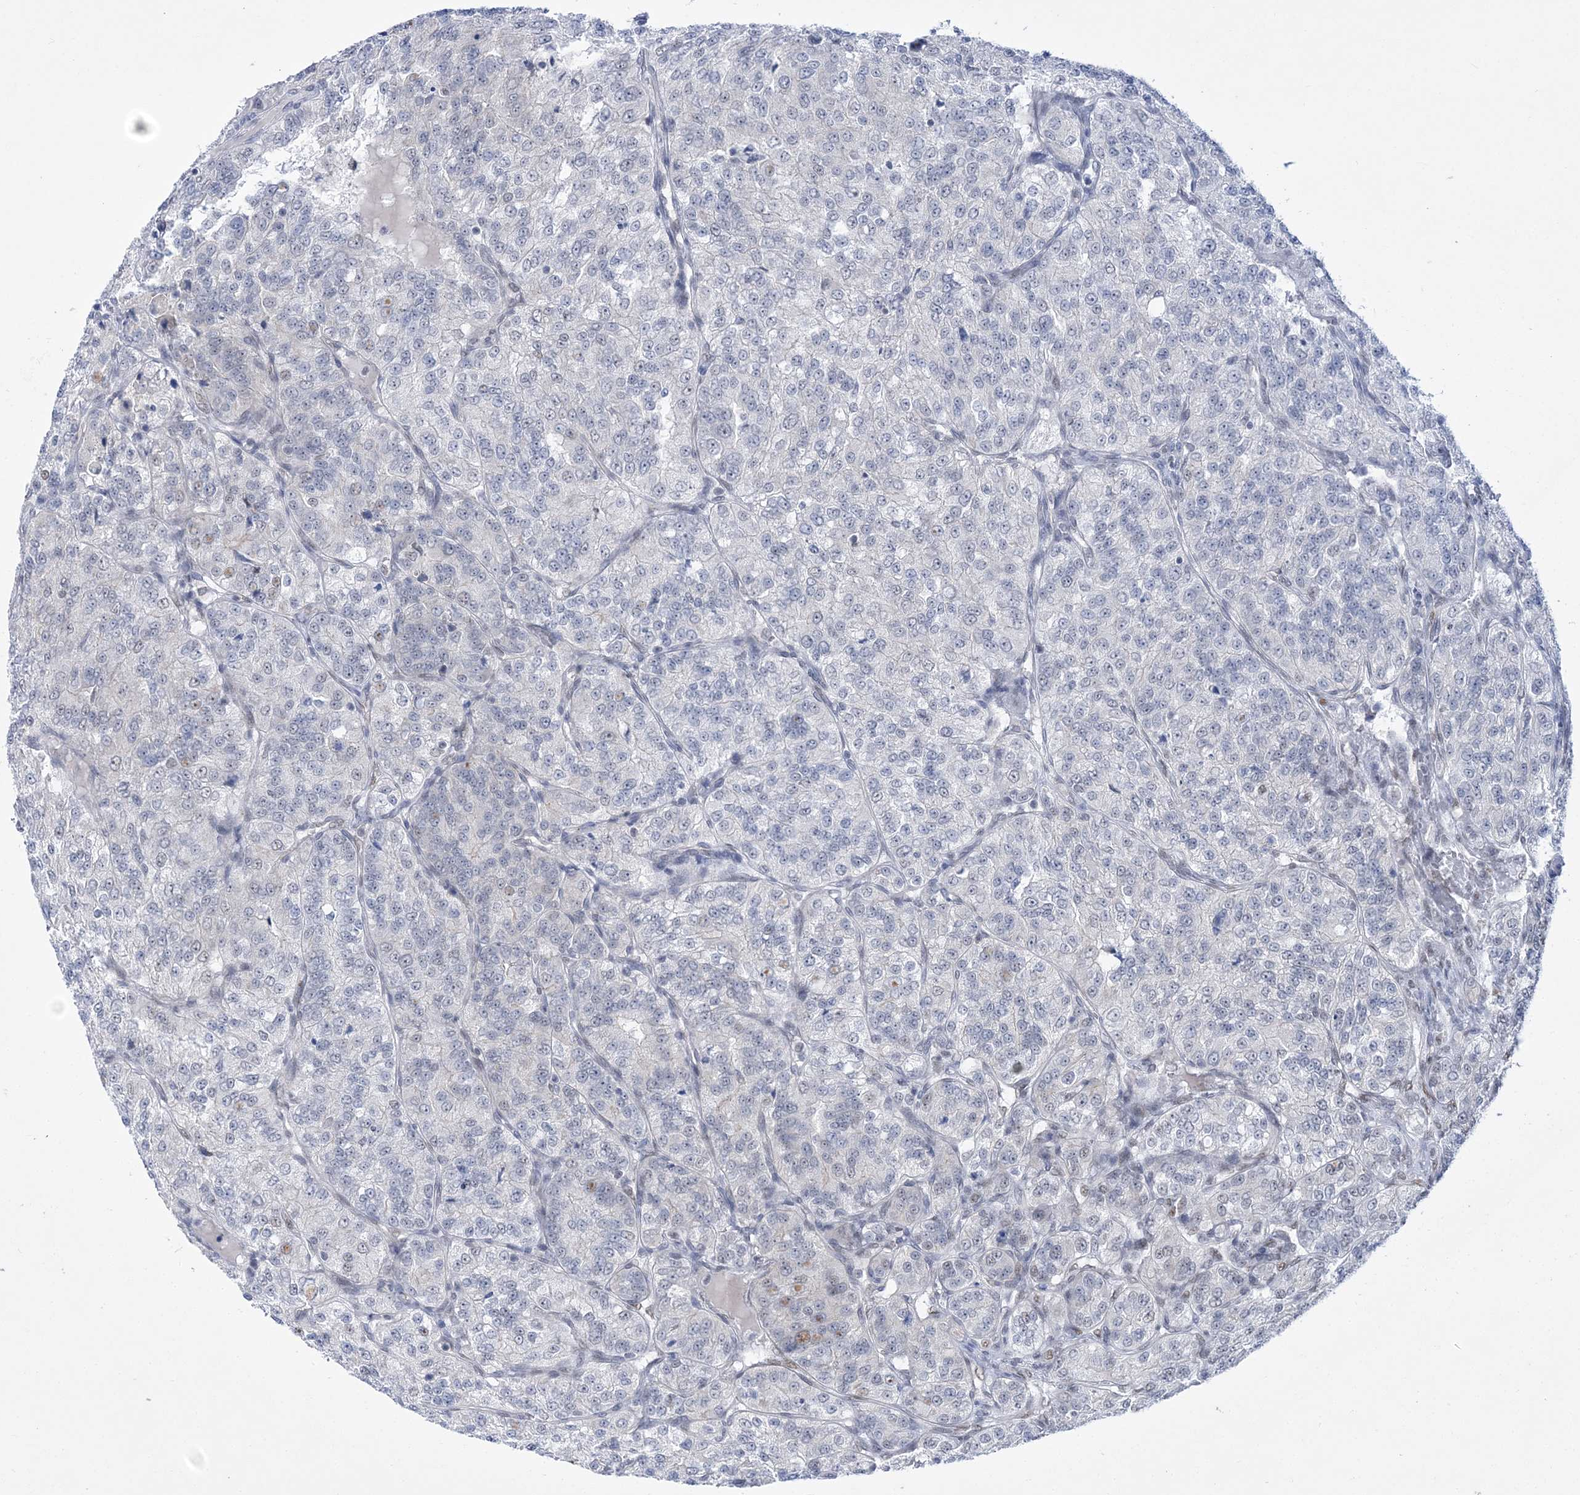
{"staining": {"intensity": "negative", "quantity": "none", "location": "none"}, "tissue": "renal cancer", "cell_type": "Tumor cells", "image_type": "cancer", "snomed": [{"axis": "morphology", "description": "Adenocarcinoma, NOS"}, {"axis": "topography", "description": "Kidney"}], "caption": "Human renal adenocarcinoma stained for a protein using immunohistochemistry exhibits no positivity in tumor cells.", "gene": "NSUN2", "patient": {"sex": "female", "age": 63}}